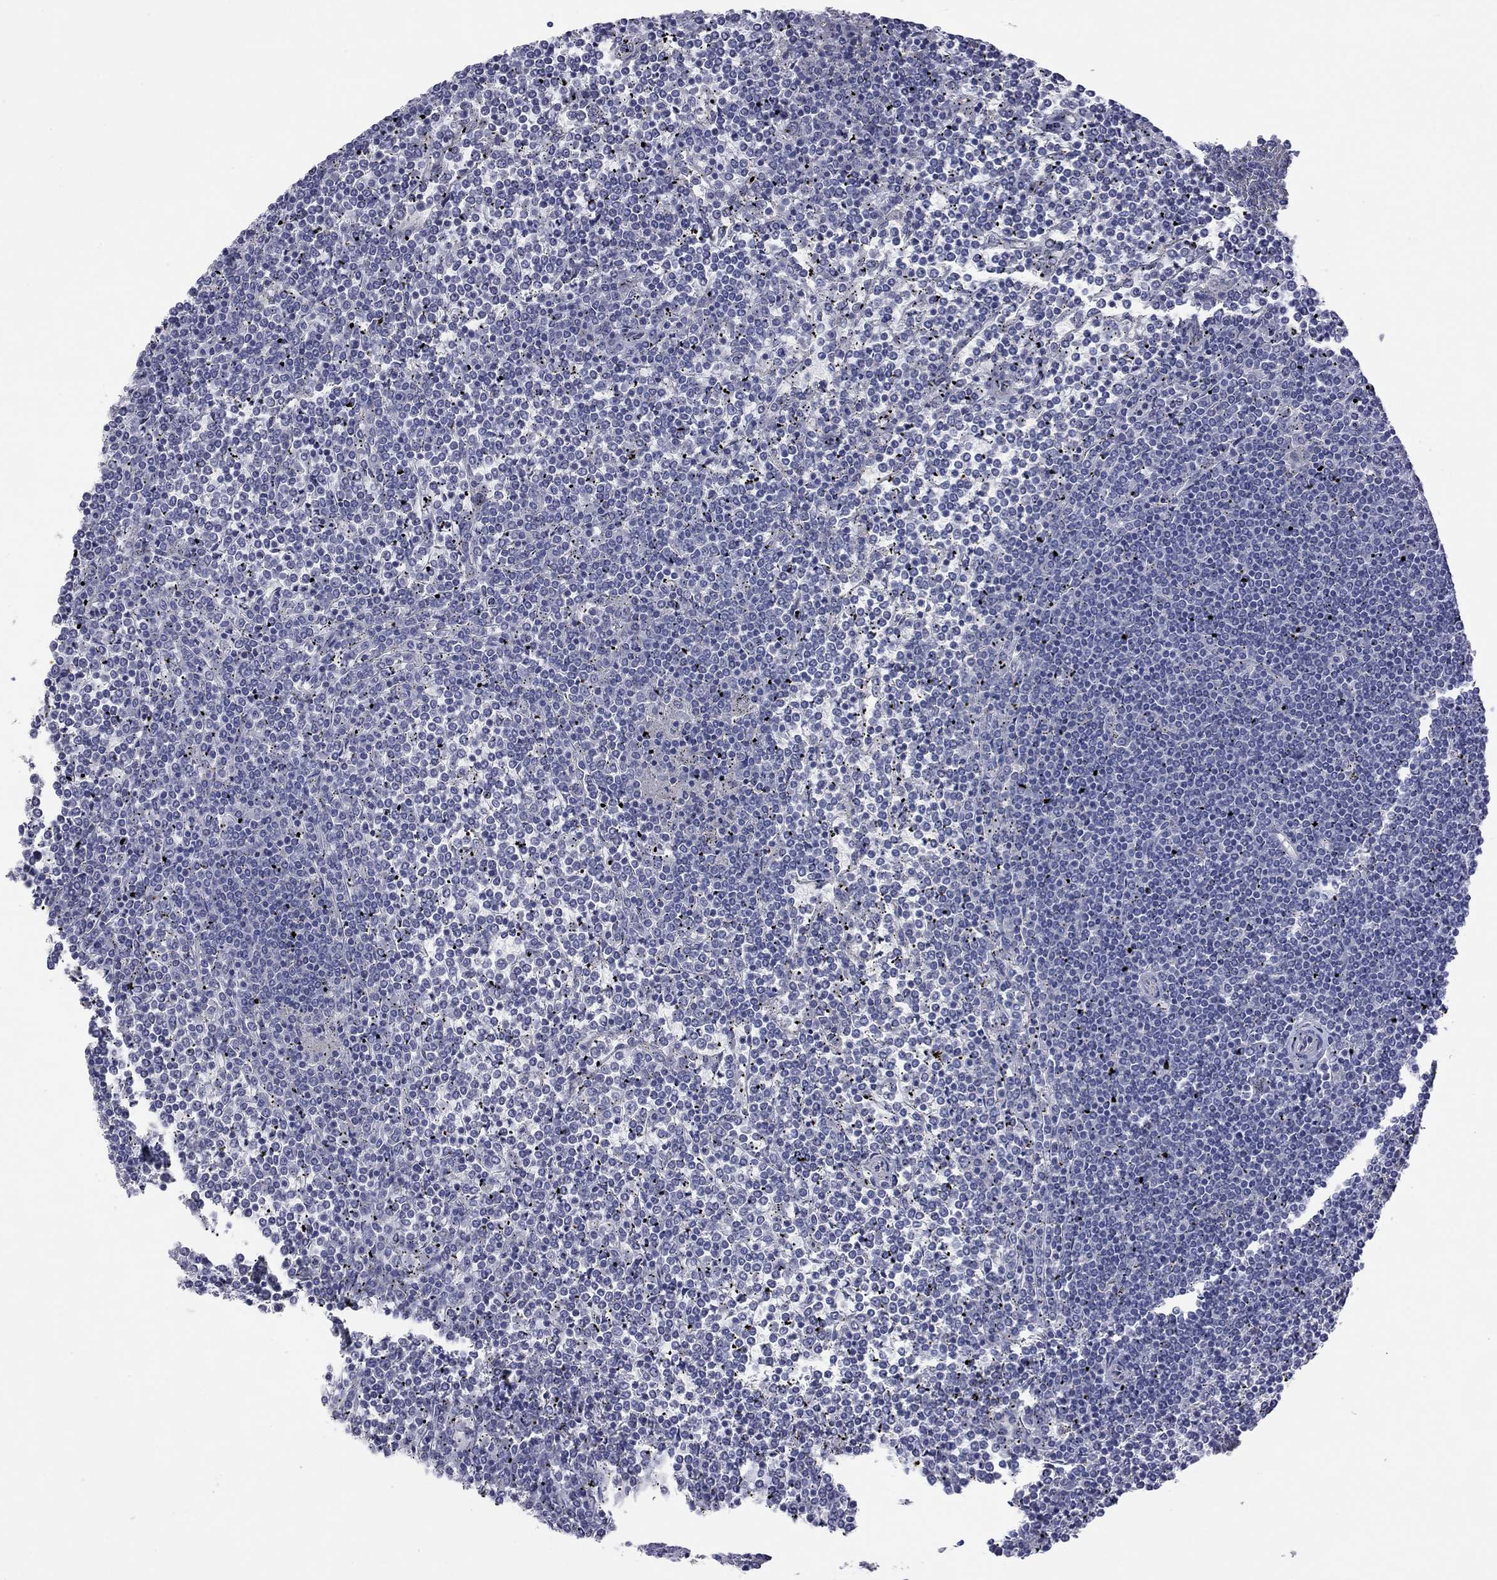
{"staining": {"intensity": "negative", "quantity": "none", "location": "none"}, "tissue": "lymphoma", "cell_type": "Tumor cells", "image_type": "cancer", "snomed": [{"axis": "morphology", "description": "Malignant lymphoma, non-Hodgkin's type, Low grade"}, {"axis": "topography", "description": "Spleen"}], "caption": "IHC image of neoplastic tissue: low-grade malignant lymphoma, non-Hodgkin's type stained with DAB shows no significant protein staining in tumor cells.", "gene": "HYLS1", "patient": {"sex": "female", "age": 19}}